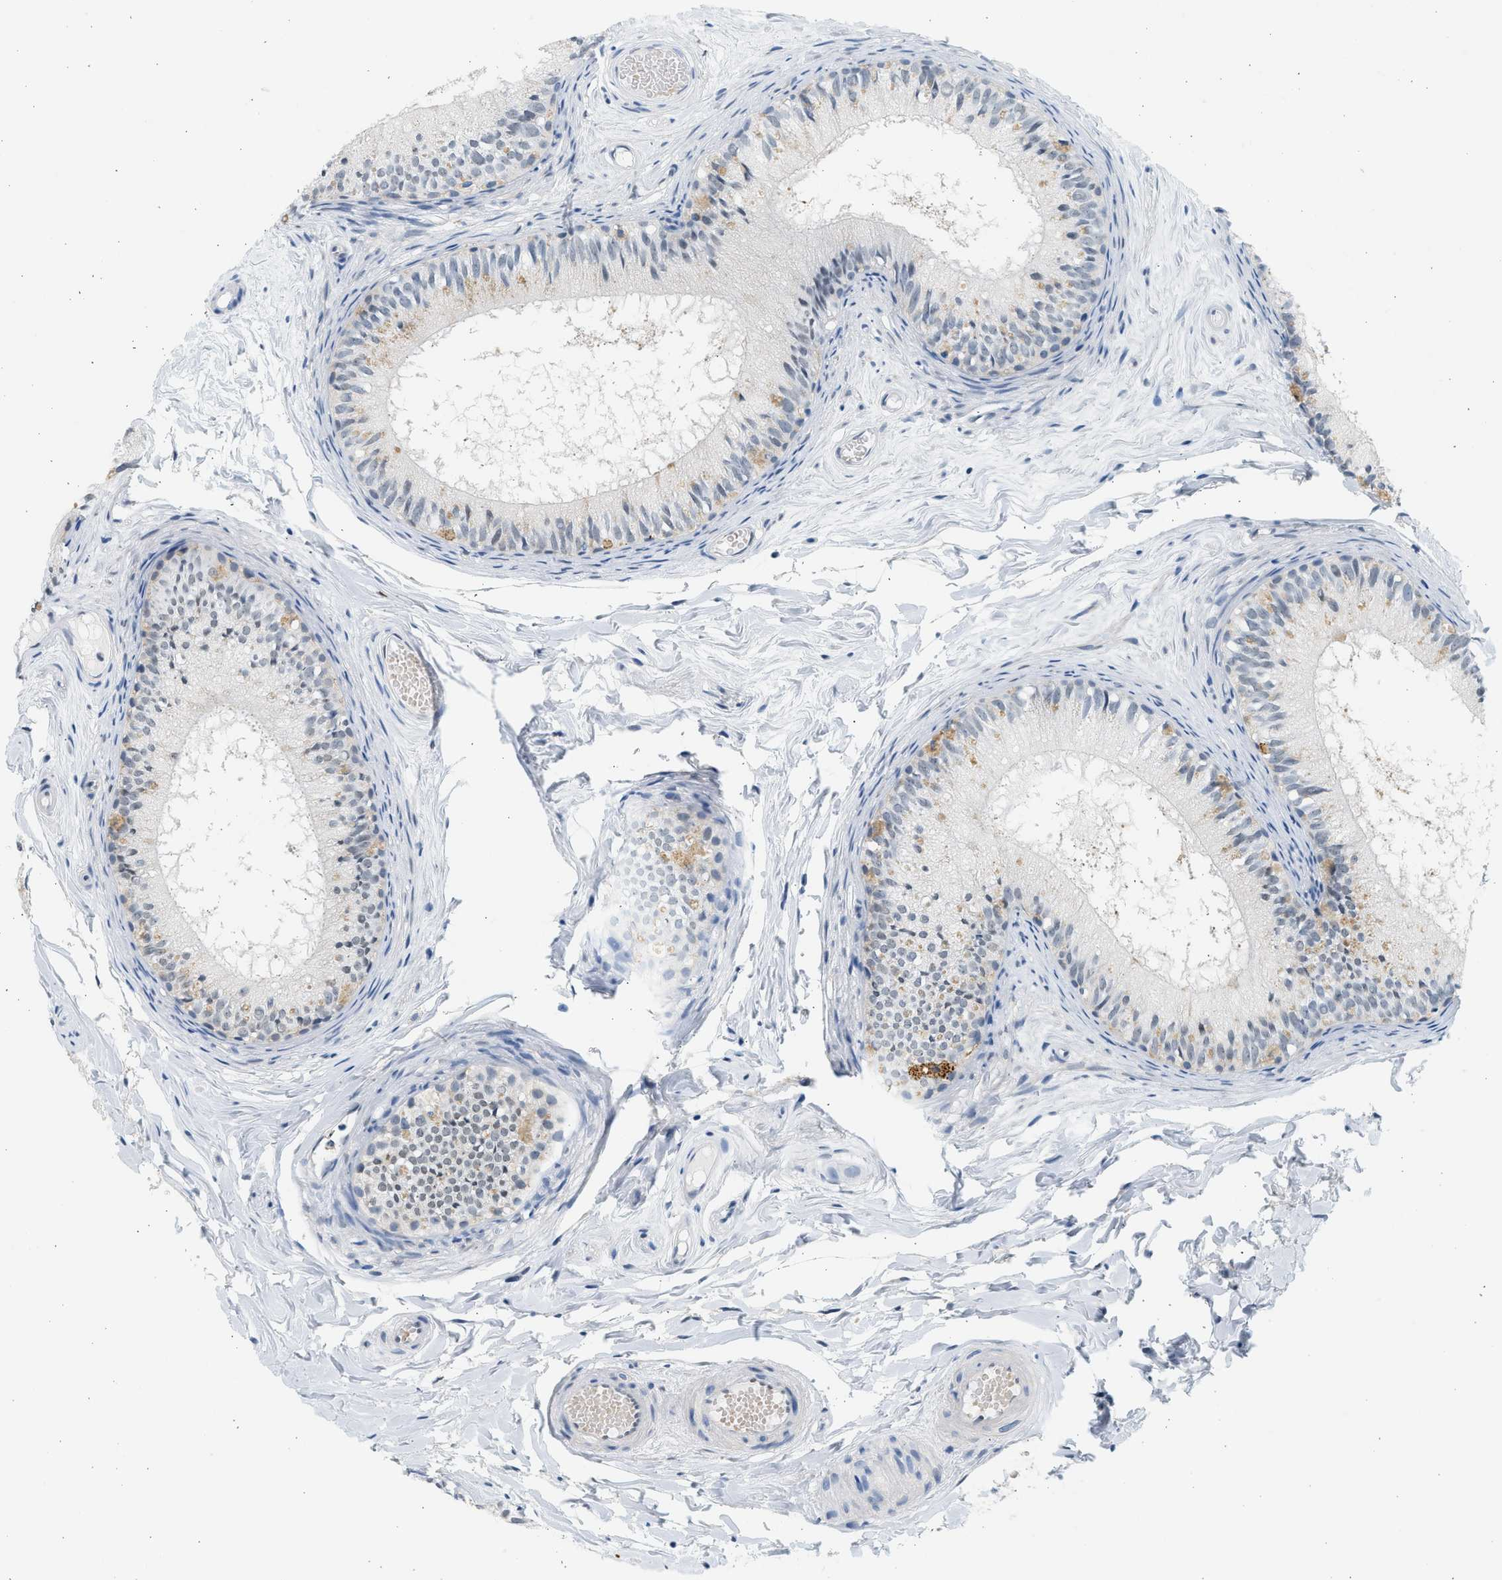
{"staining": {"intensity": "moderate", "quantity": ">75%", "location": "nuclear"}, "tissue": "epididymis", "cell_type": "Glandular cells", "image_type": "normal", "snomed": [{"axis": "morphology", "description": "Normal tissue, NOS"}, {"axis": "topography", "description": "Epididymis"}], "caption": "Immunohistochemical staining of benign epididymis displays medium levels of moderate nuclear expression in about >75% of glandular cells. The staining is performed using DAB brown chromogen to label protein expression. The nuclei are counter-stained blue using hematoxylin.", "gene": "HIPK1", "patient": {"sex": "male", "age": 46}}